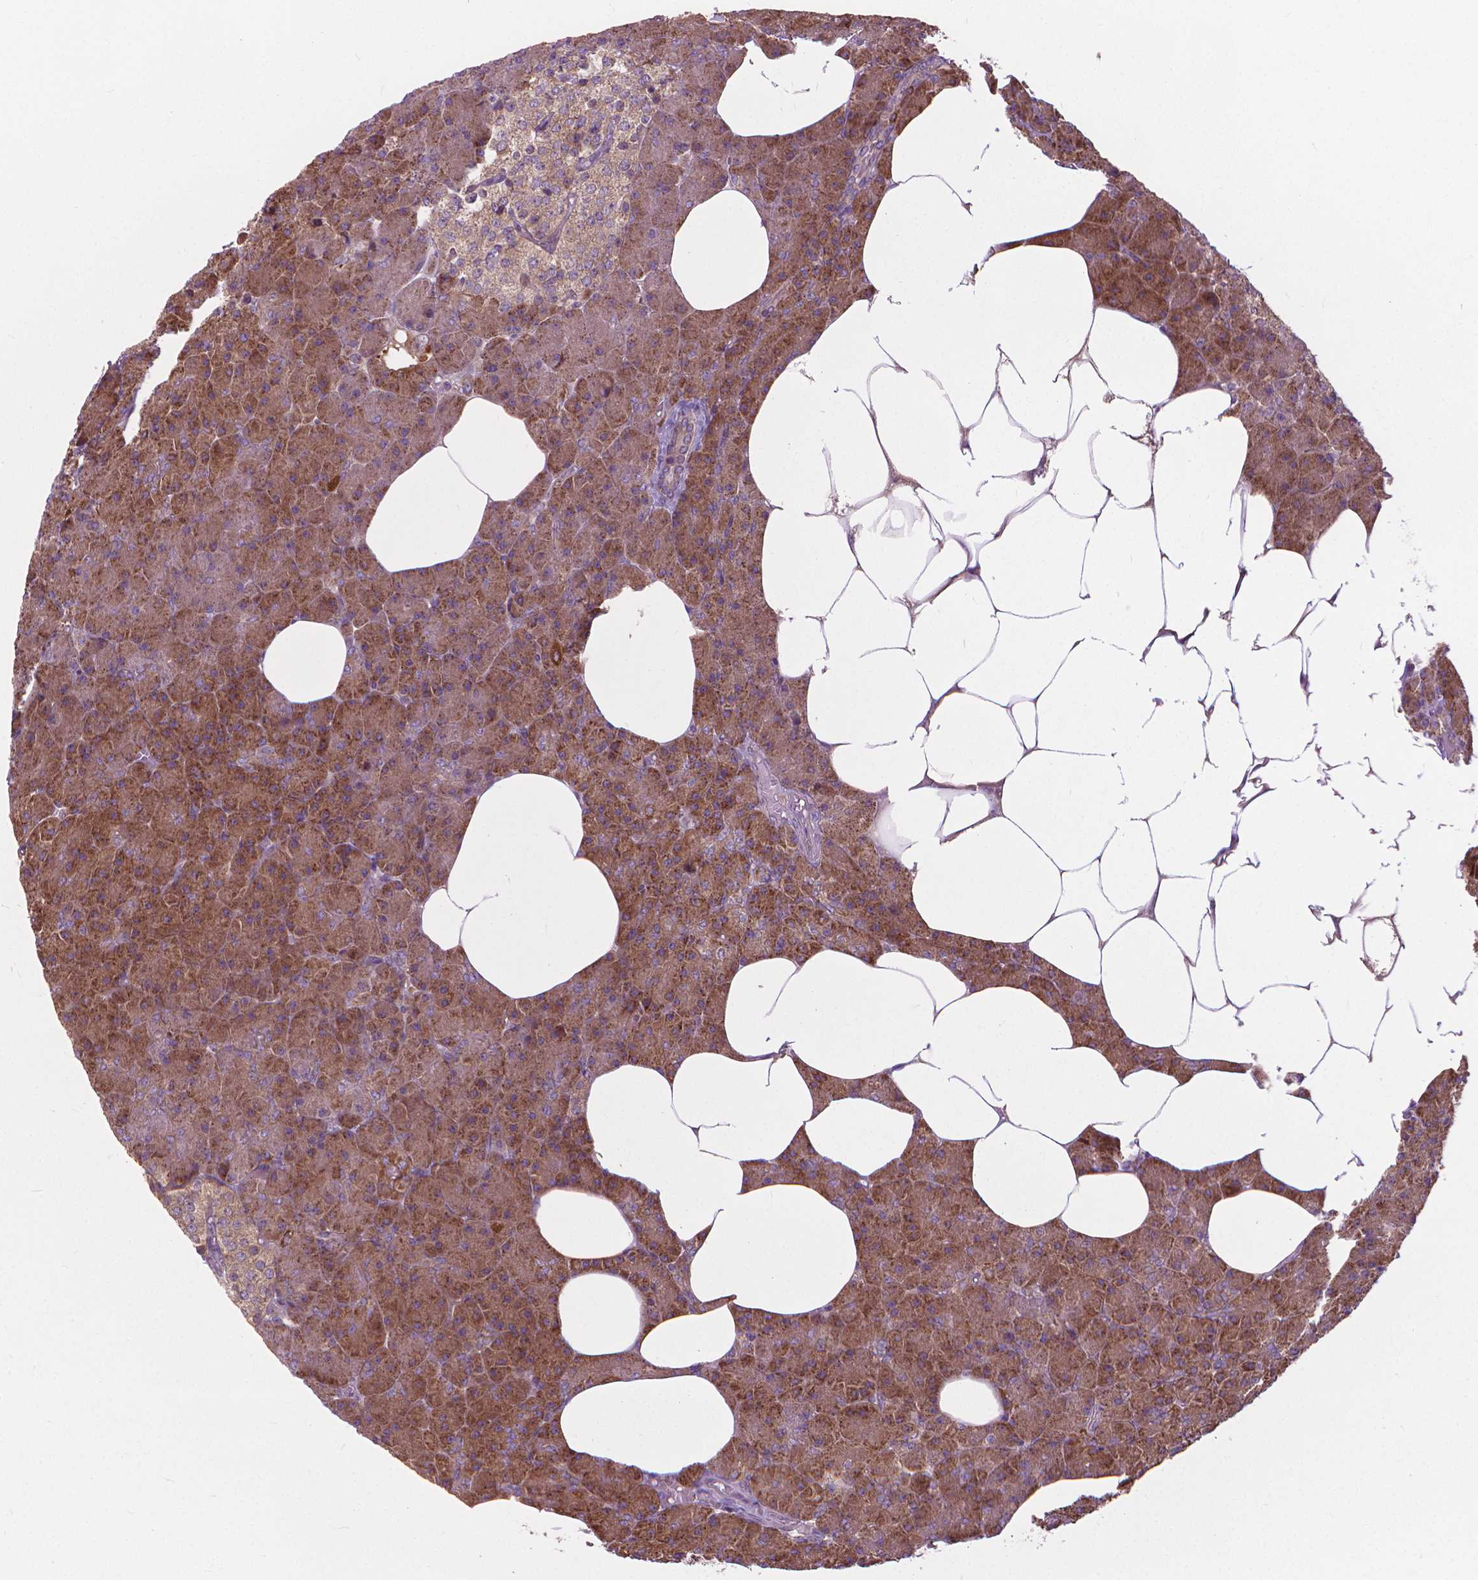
{"staining": {"intensity": "moderate", "quantity": "25%-75%", "location": "cytoplasmic/membranous"}, "tissue": "pancreas", "cell_type": "Exocrine glandular cells", "image_type": "normal", "snomed": [{"axis": "morphology", "description": "Normal tissue, NOS"}, {"axis": "topography", "description": "Pancreas"}], "caption": "Immunohistochemistry (DAB (3,3'-diaminobenzidine)) staining of benign human pancreas demonstrates moderate cytoplasmic/membranous protein expression in about 25%-75% of exocrine glandular cells.", "gene": "NUDT1", "patient": {"sex": "female", "age": 45}}